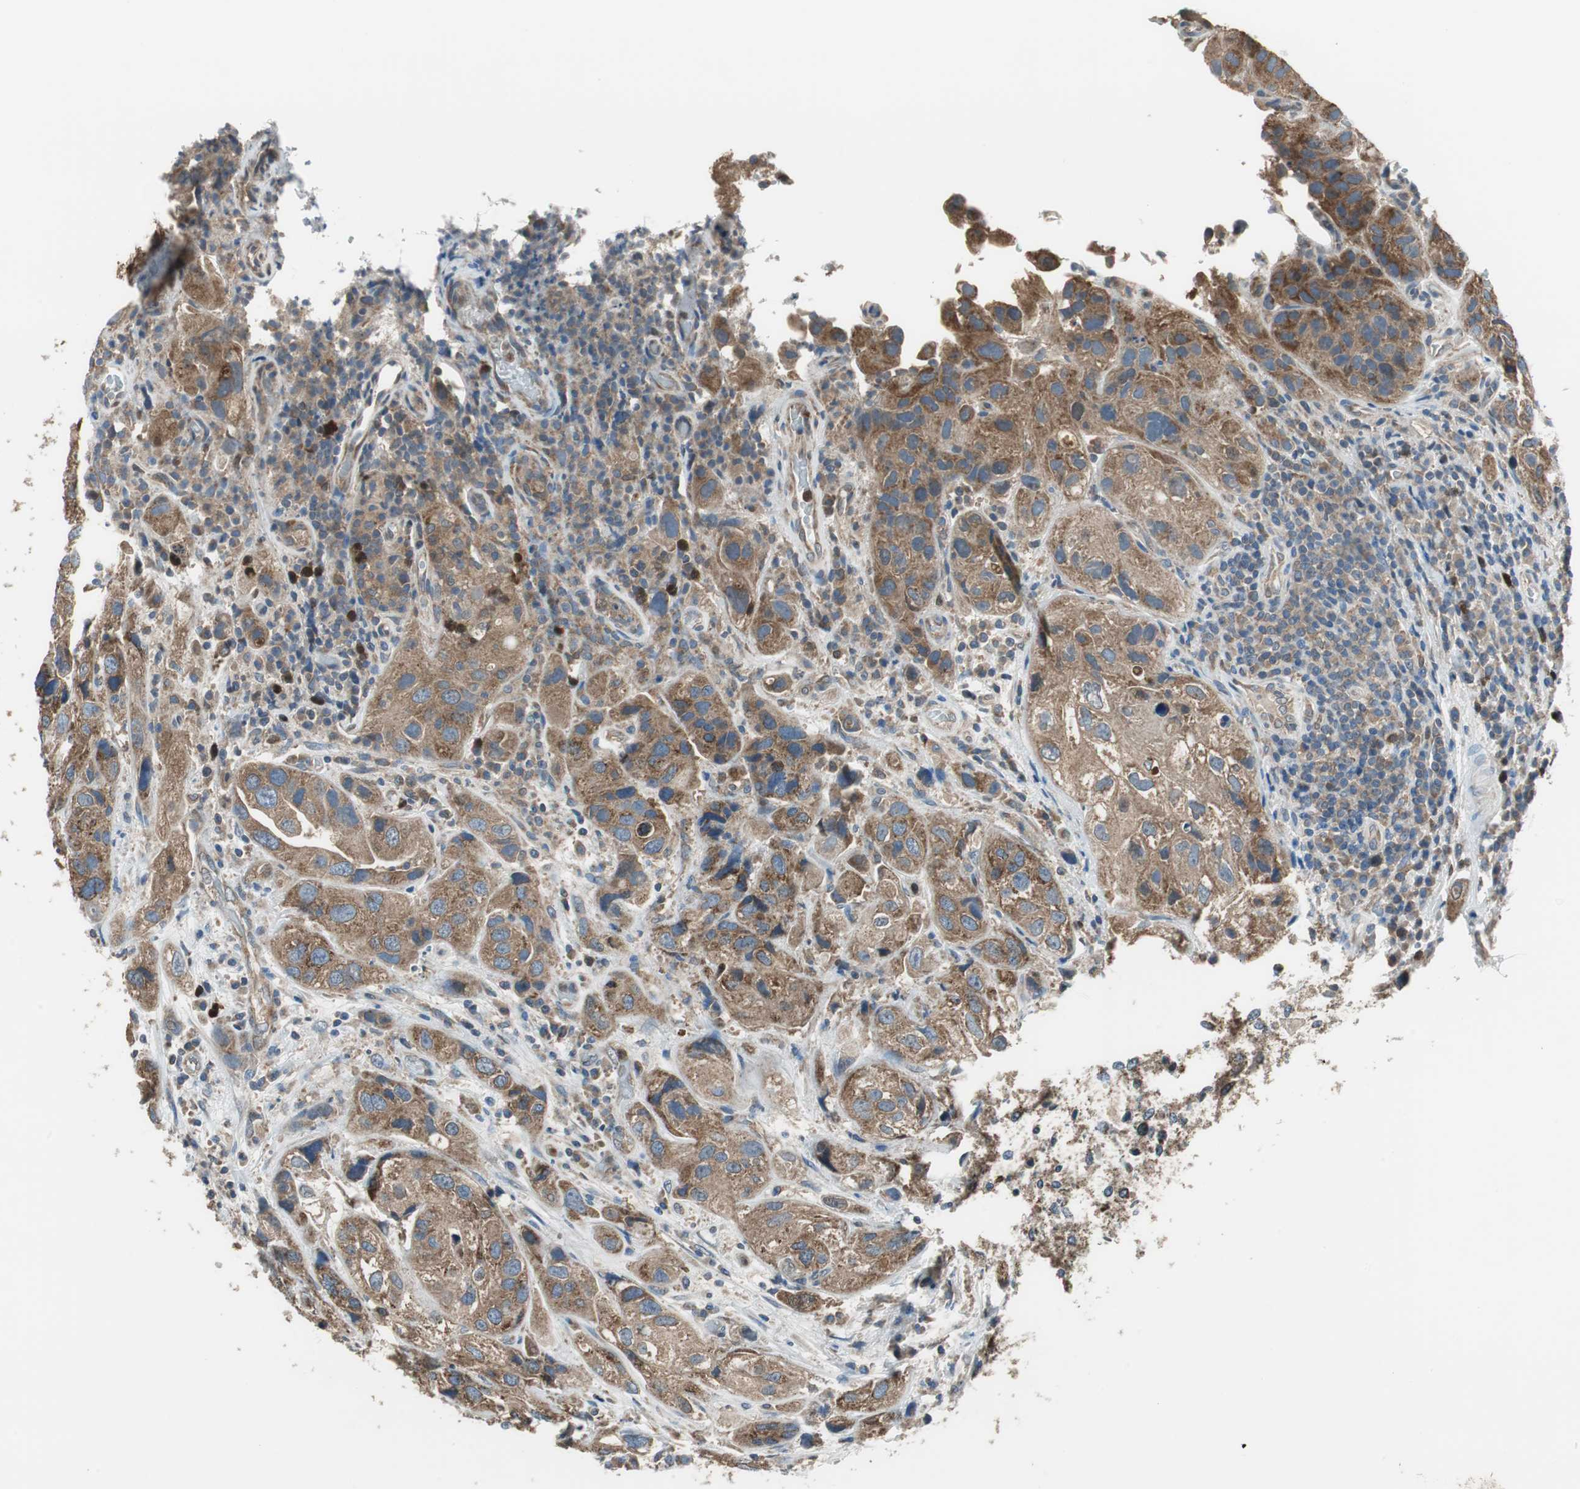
{"staining": {"intensity": "moderate", "quantity": ">75%", "location": "cytoplasmic/membranous"}, "tissue": "urothelial cancer", "cell_type": "Tumor cells", "image_type": "cancer", "snomed": [{"axis": "morphology", "description": "Urothelial carcinoma, High grade"}, {"axis": "topography", "description": "Urinary bladder"}], "caption": "Urothelial carcinoma (high-grade) was stained to show a protein in brown. There is medium levels of moderate cytoplasmic/membranous expression in approximately >75% of tumor cells. The staining was performed using DAB, with brown indicating positive protein expression. Nuclei are stained blue with hematoxylin.", "gene": "PI4KB", "patient": {"sex": "female", "age": 64}}